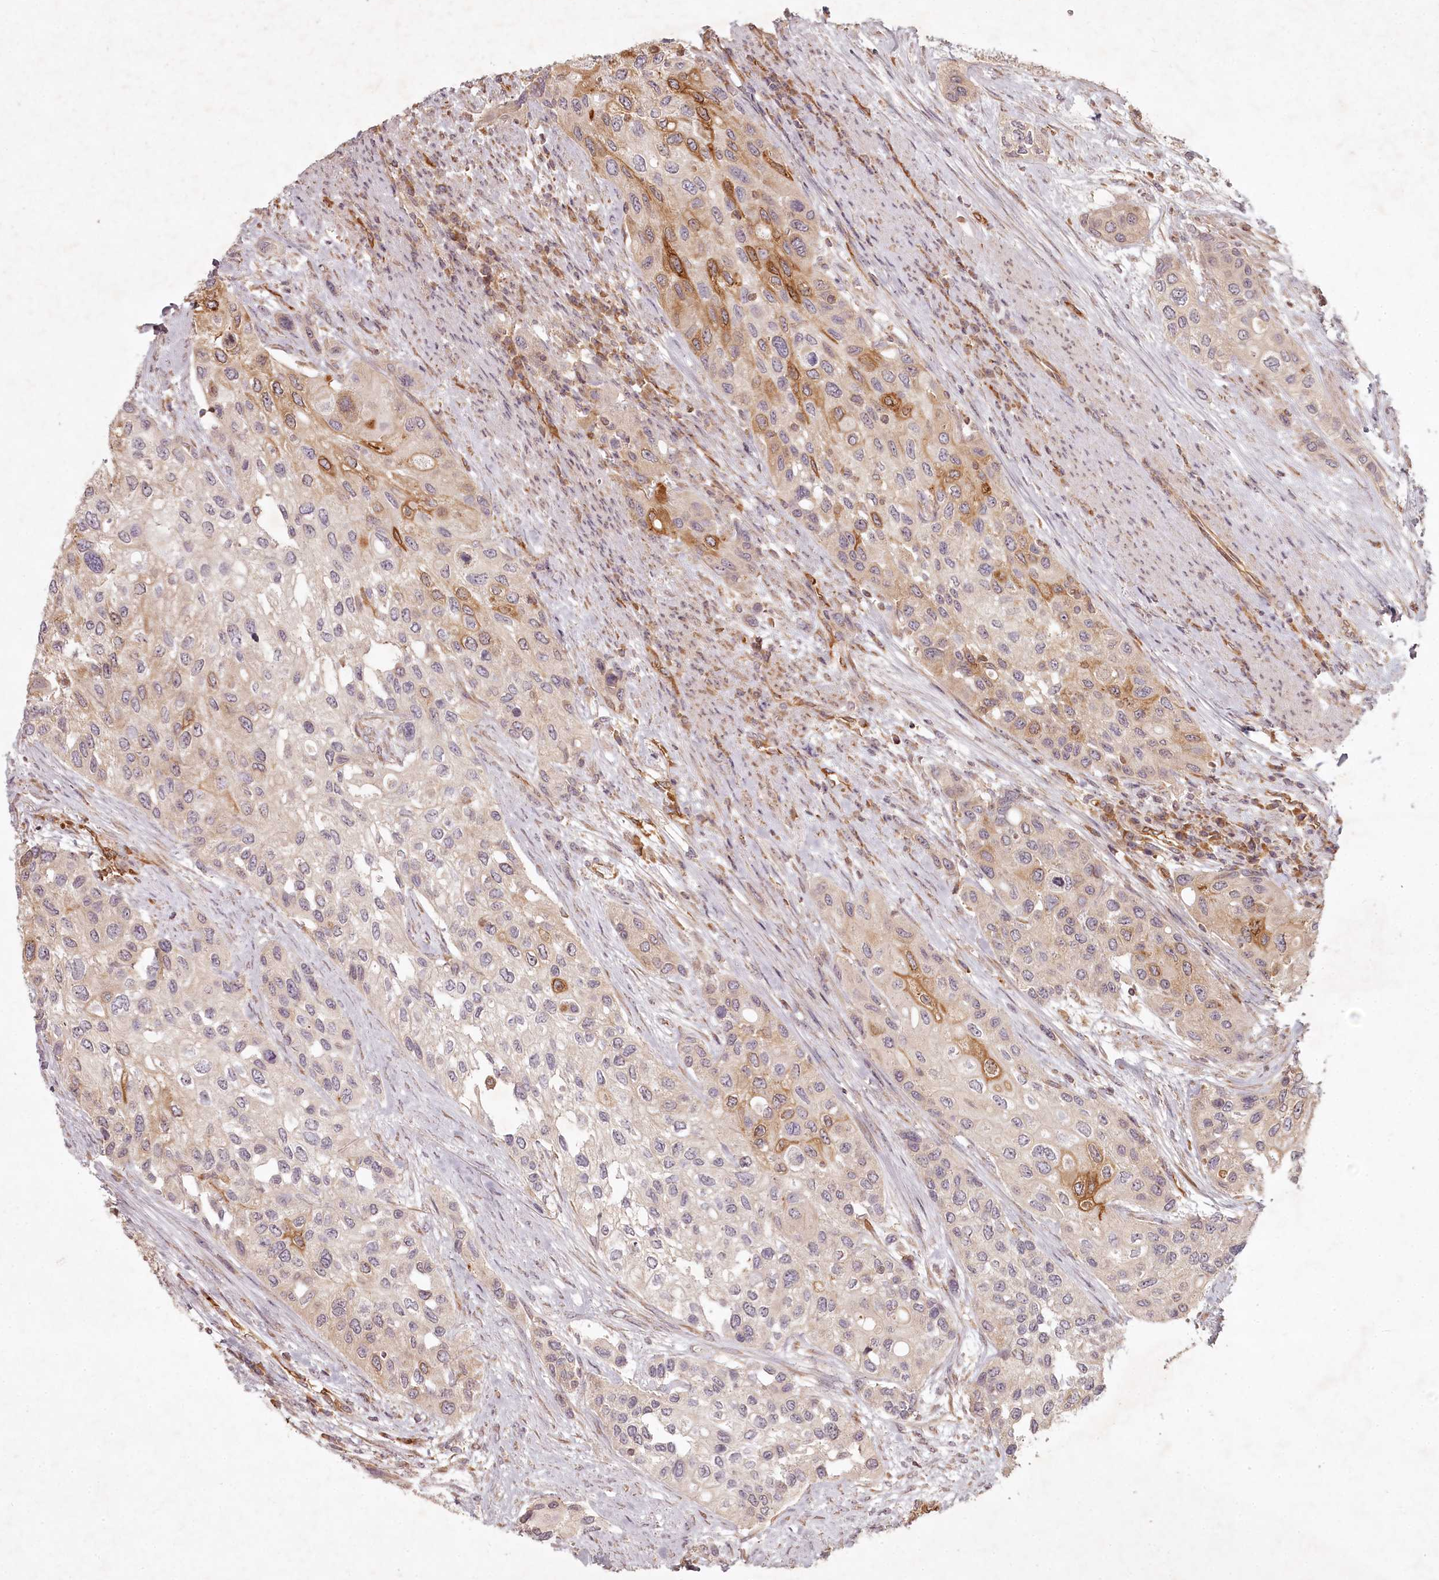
{"staining": {"intensity": "moderate", "quantity": "<25%", "location": "cytoplasmic/membranous"}, "tissue": "urothelial cancer", "cell_type": "Tumor cells", "image_type": "cancer", "snomed": [{"axis": "morphology", "description": "Normal tissue, NOS"}, {"axis": "morphology", "description": "Urothelial carcinoma, High grade"}, {"axis": "topography", "description": "Vascular tissue"}, {"axis": "topography", "description": "Urinary bladder"}], "caption": "Urothelial carcinoma (high-grade) tissue demonstrates moderate cytoplasmic/membranous staining in about <25% of tumor cells", "gene": "TMIE", "patient": {"sex": "female", "age": 56}}